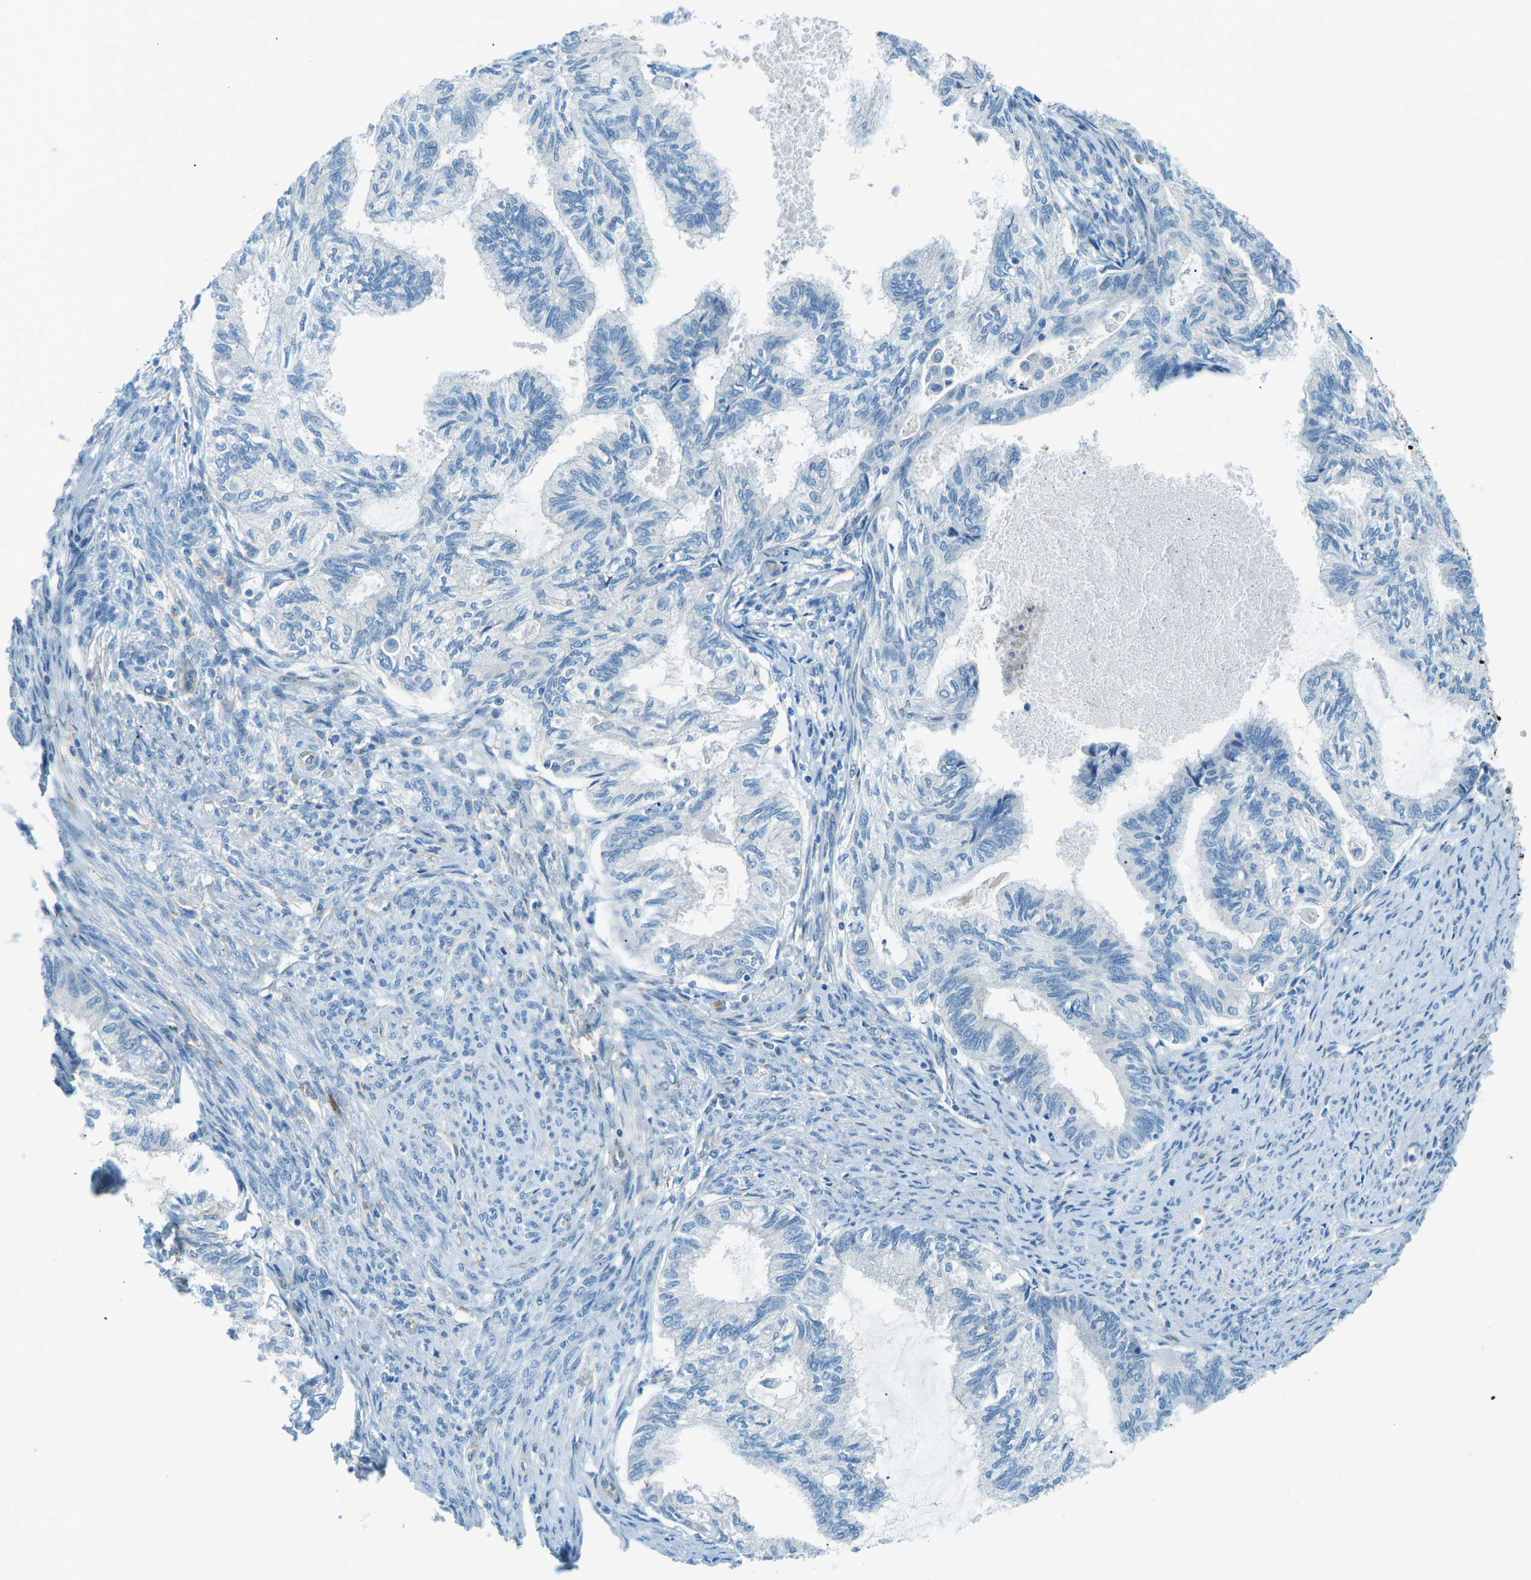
{"staining": {"intensity": "negative", "quantity": "none", "location": "none"}, "tissue": "cervical cancer", "cell_type": "Tumor cells", "image_type": "cancer", "snomed": [{"axis": "morphology", "description": "Normal tissue, NOS"}, {"axis": "morphology", "description": "Adenocarcinoma, NOS"}, {"axis": "topography", "description": "Cervix"}, {"axis": "topography", "description": "Endometrium"}], "caption": "The IHC image has no significant expression in tumor cells of cervical cancer (adenocarcinoma) tissue. (Brightfield microscopy of DAB immunohistochemistry at high magnification).", "gene": "ZNF367", "patient": {"sex": "female", "age": 86}}